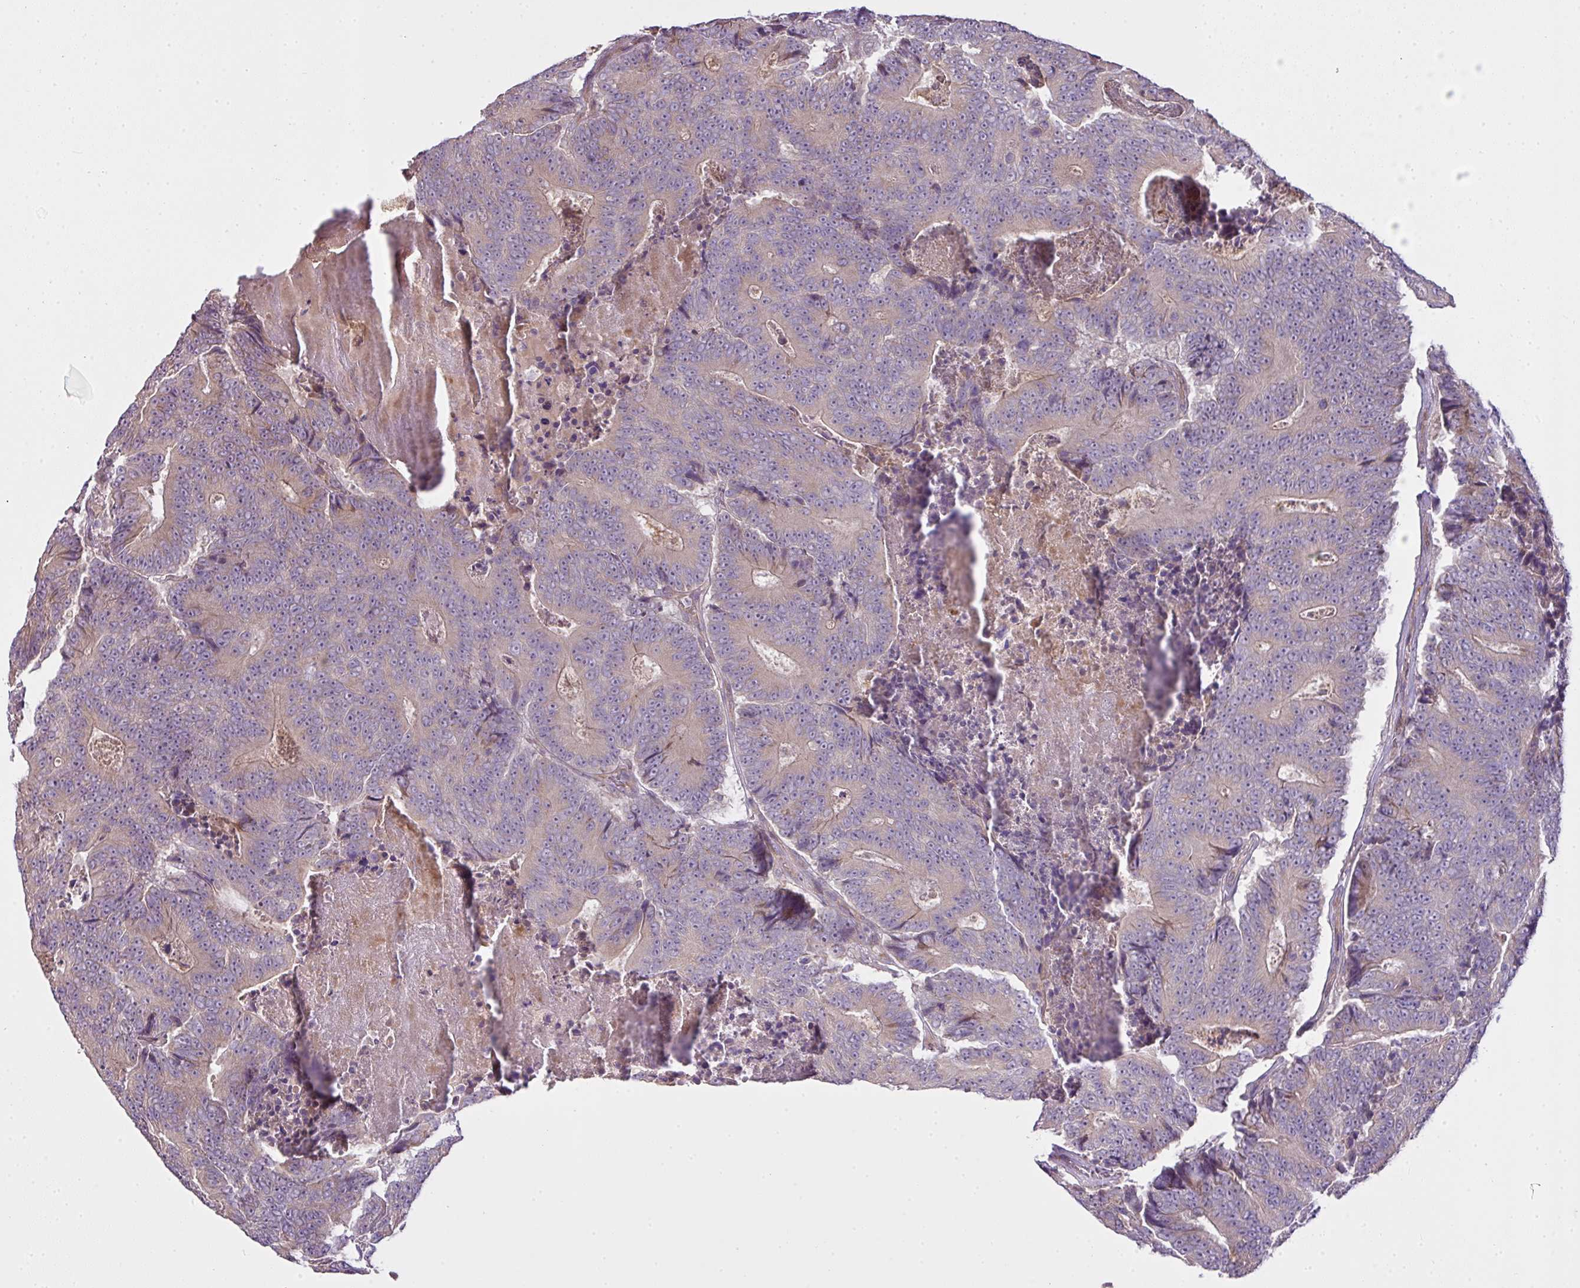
{"staining": {"intensity": "negative", "quantity": "none", "location": "none"}, "tissue": "colorectal cancer", "cell_type": "Tumor cells", "image_type": "cancer", "snomed": [{"axis": "morphology", "description": "Adenocarcinoma, NOS"}, {"axis": "topography", "description": "Colon"}], "caption": "High power microscopy micrograph of an immunohistochemistry micrograph of colorectal cancer, revealing no significant staining in tumor cells. Nuclei are stained in blue.", "gene": "COX18", "patient": {"sex": "male", "age": 83}}